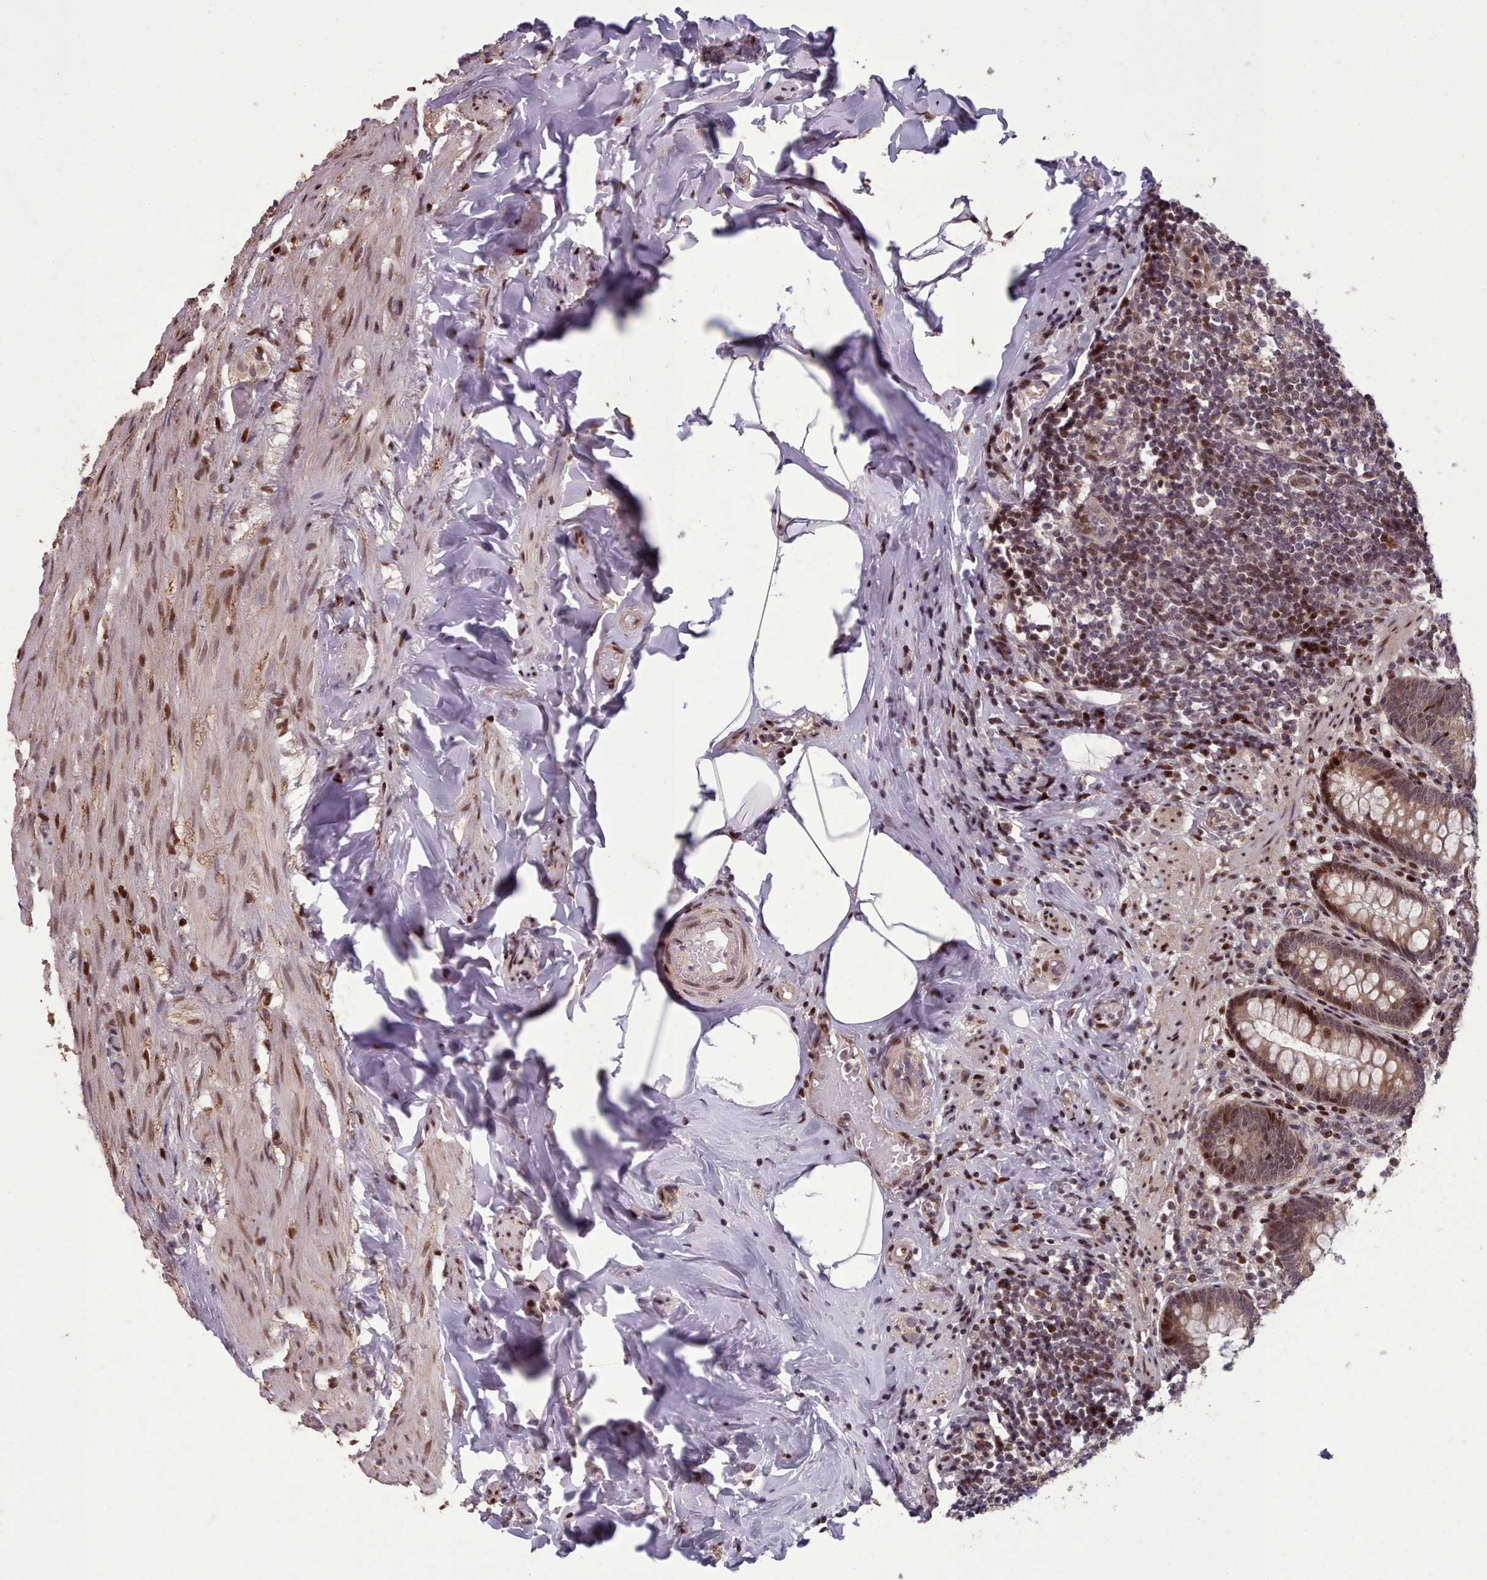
{"staining": {"intensity": "weak", "quantity": "25%-75%", "location": "nuclear"}, "tissue": "appendix", "cell_type": "Glandular cells", "image_type": "normal", "snomed": [{"axis": "morphology", "description": "Normal tissue, NOS"}, {"axis": "topography", "description": "Appendix"}], "caption": "This image displays immunohistochemistry (IHC) staining of benign appendix, with low weak nuclear staining in about 25%-75% of glandular cells.", "gene": "ENSA", "patient": {"sex": "male", "age": 55}}